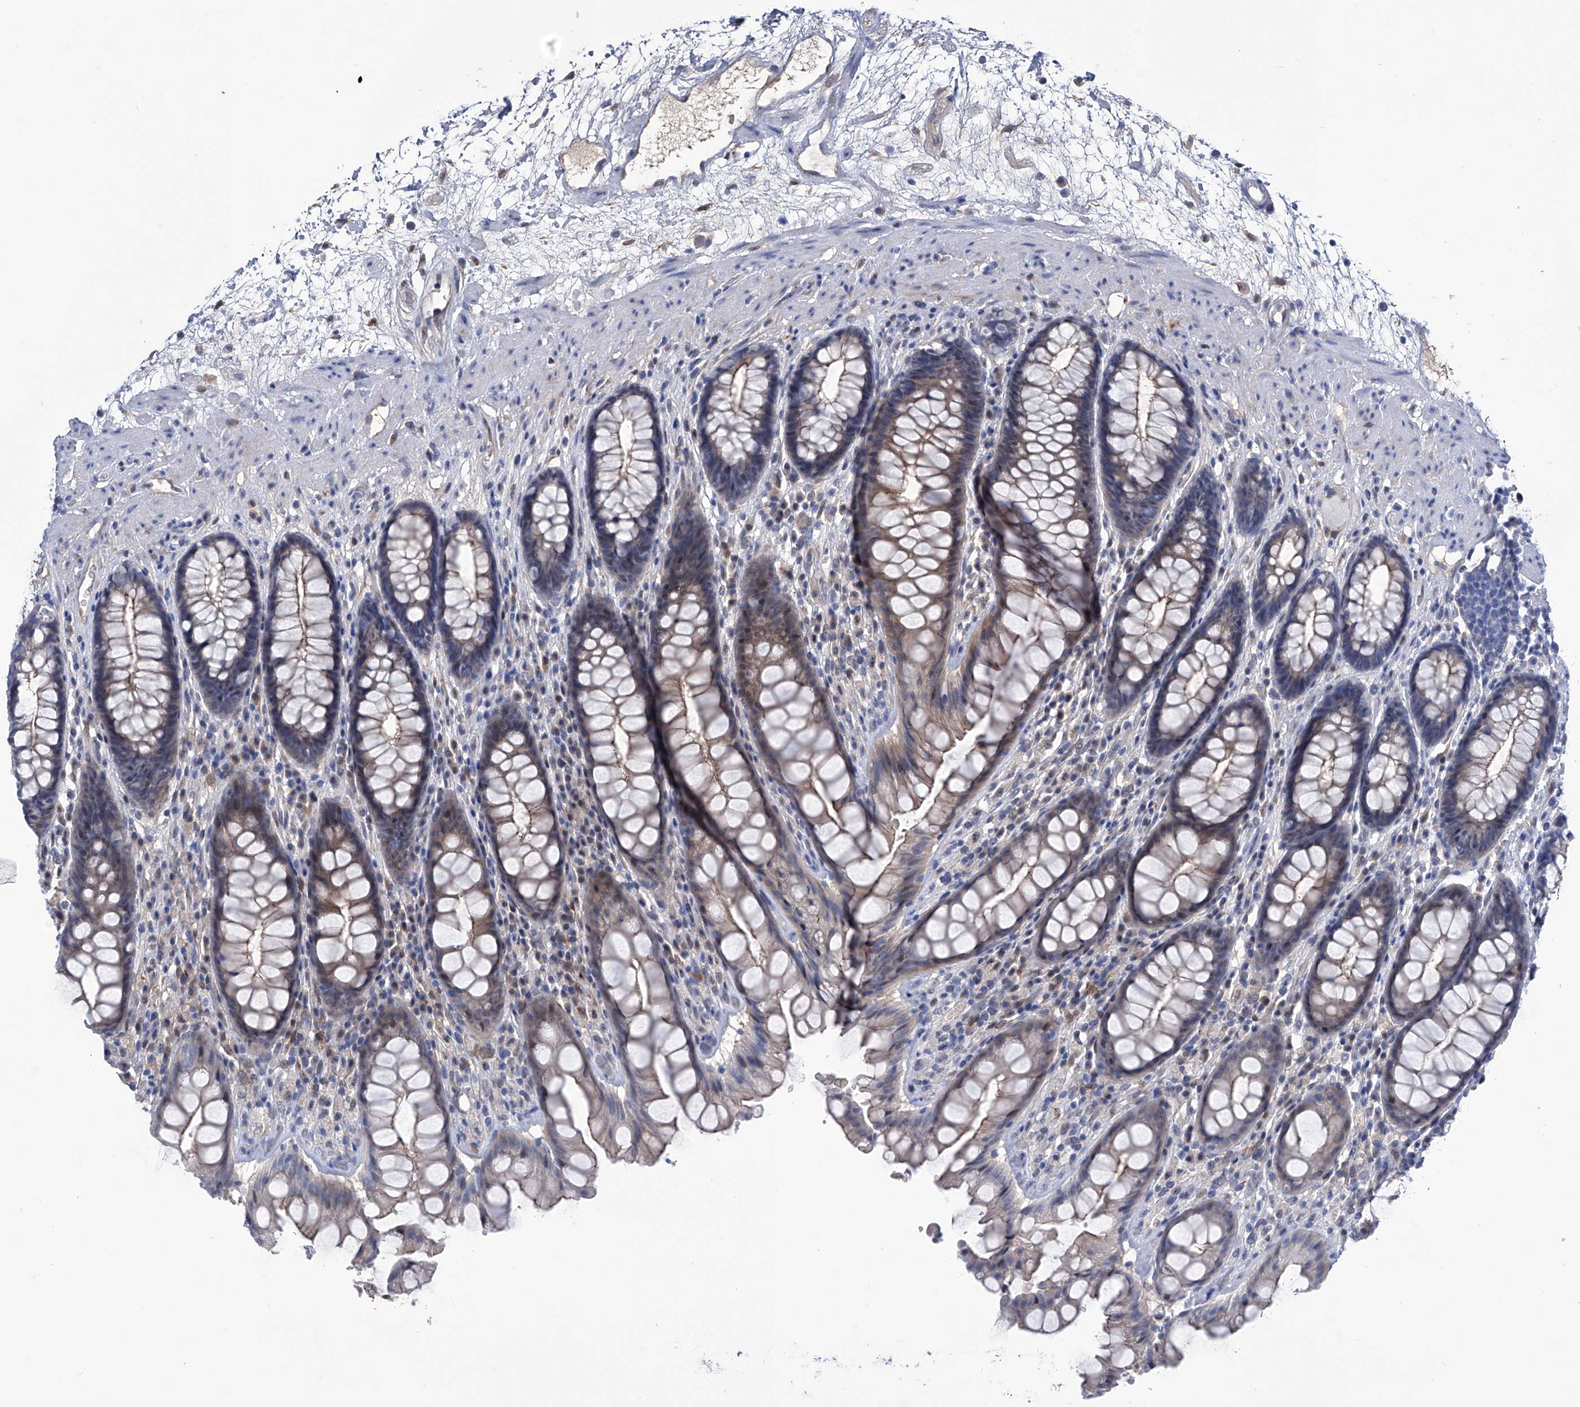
{"staining": {"intensity": "weak", "quantity": "25%-75%", "location": "cytoplasmic/membranous"}, "tissue": "rectum", "cell_type": "Glandular cells", "image_type": "normal", "snomed": [{"axis": "morphology", "description": "Normal tissue, NOS"}, {"axis": "topography", "description": "Rectum"}], "caption": "Protein expression by IHC exhibits weak cytoplasmic/membranous staining in approximately 25%-75% of glandular cells in benign rectum. The protein of interest is stained brown, and the nuclei are stained in blue (DAB (3,3'-diaminobenzidine) IHC with brightfield microscopy, high magnification).", "gene": "PGM3", "patient": {"sex": "male", "age": 64}}